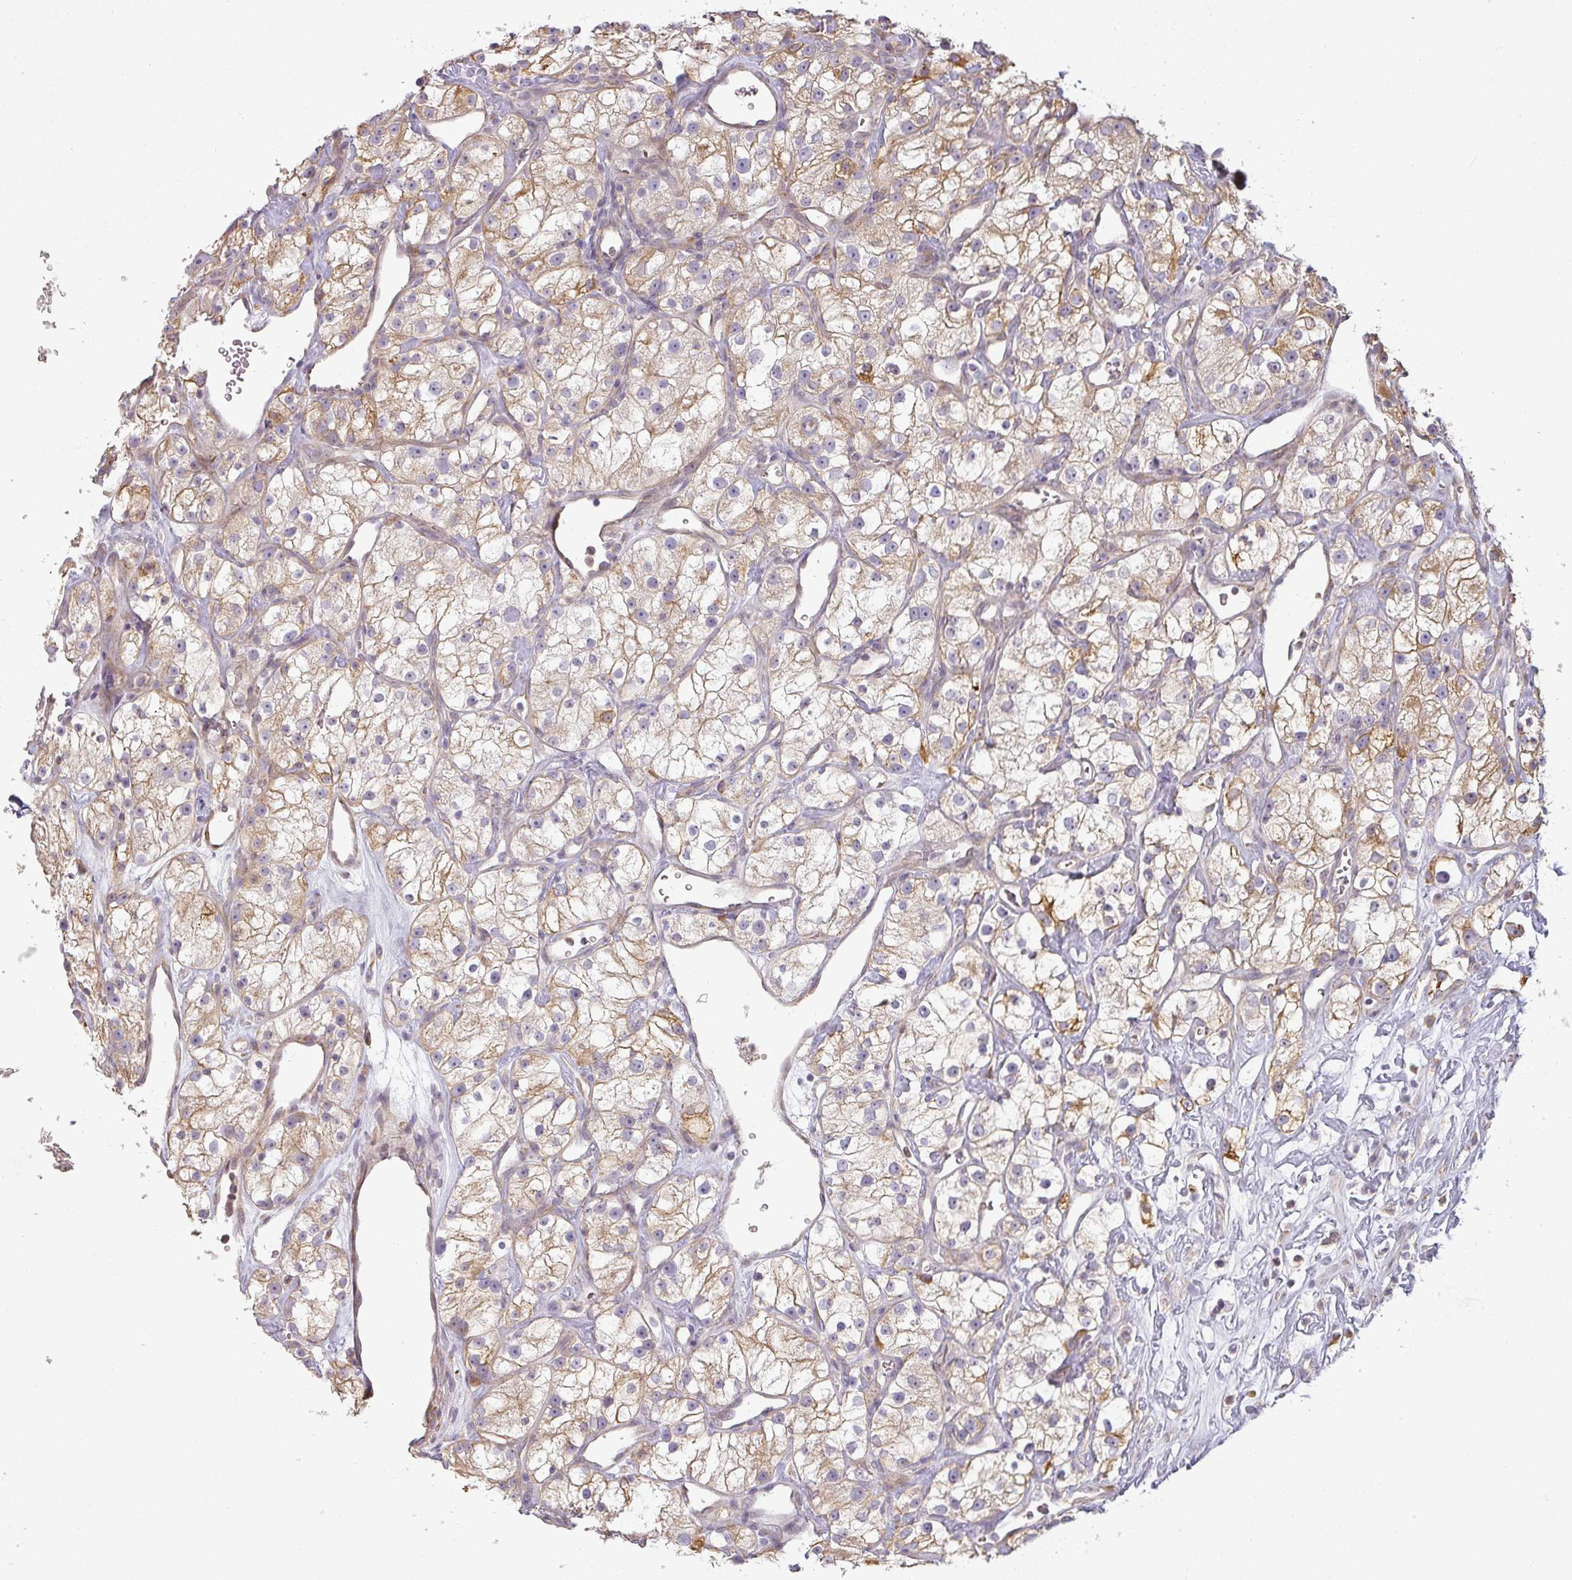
{"staining": {"intensity": "moderate", "quantity": "25%-75%", "location": "cytoplasmic/membranous"}, "tissue": "renal cancer", "cell_type": "Tumor cells", "image_type": "cancer", "snomed": [{"axis": "morphology", "description": "Adenocarcinoma, NOS"}, {"axis": "topography", "description": "Kidney"}], "caption": "A high-resolution histopathology image shows IHC staining of renal cancer, which shows moderate cytoplasmic/membranous expression in approximately 25%-75% of tumor cells.", "gene": "CCDC144A", "patient": {"sex": "male", "age": 77}}